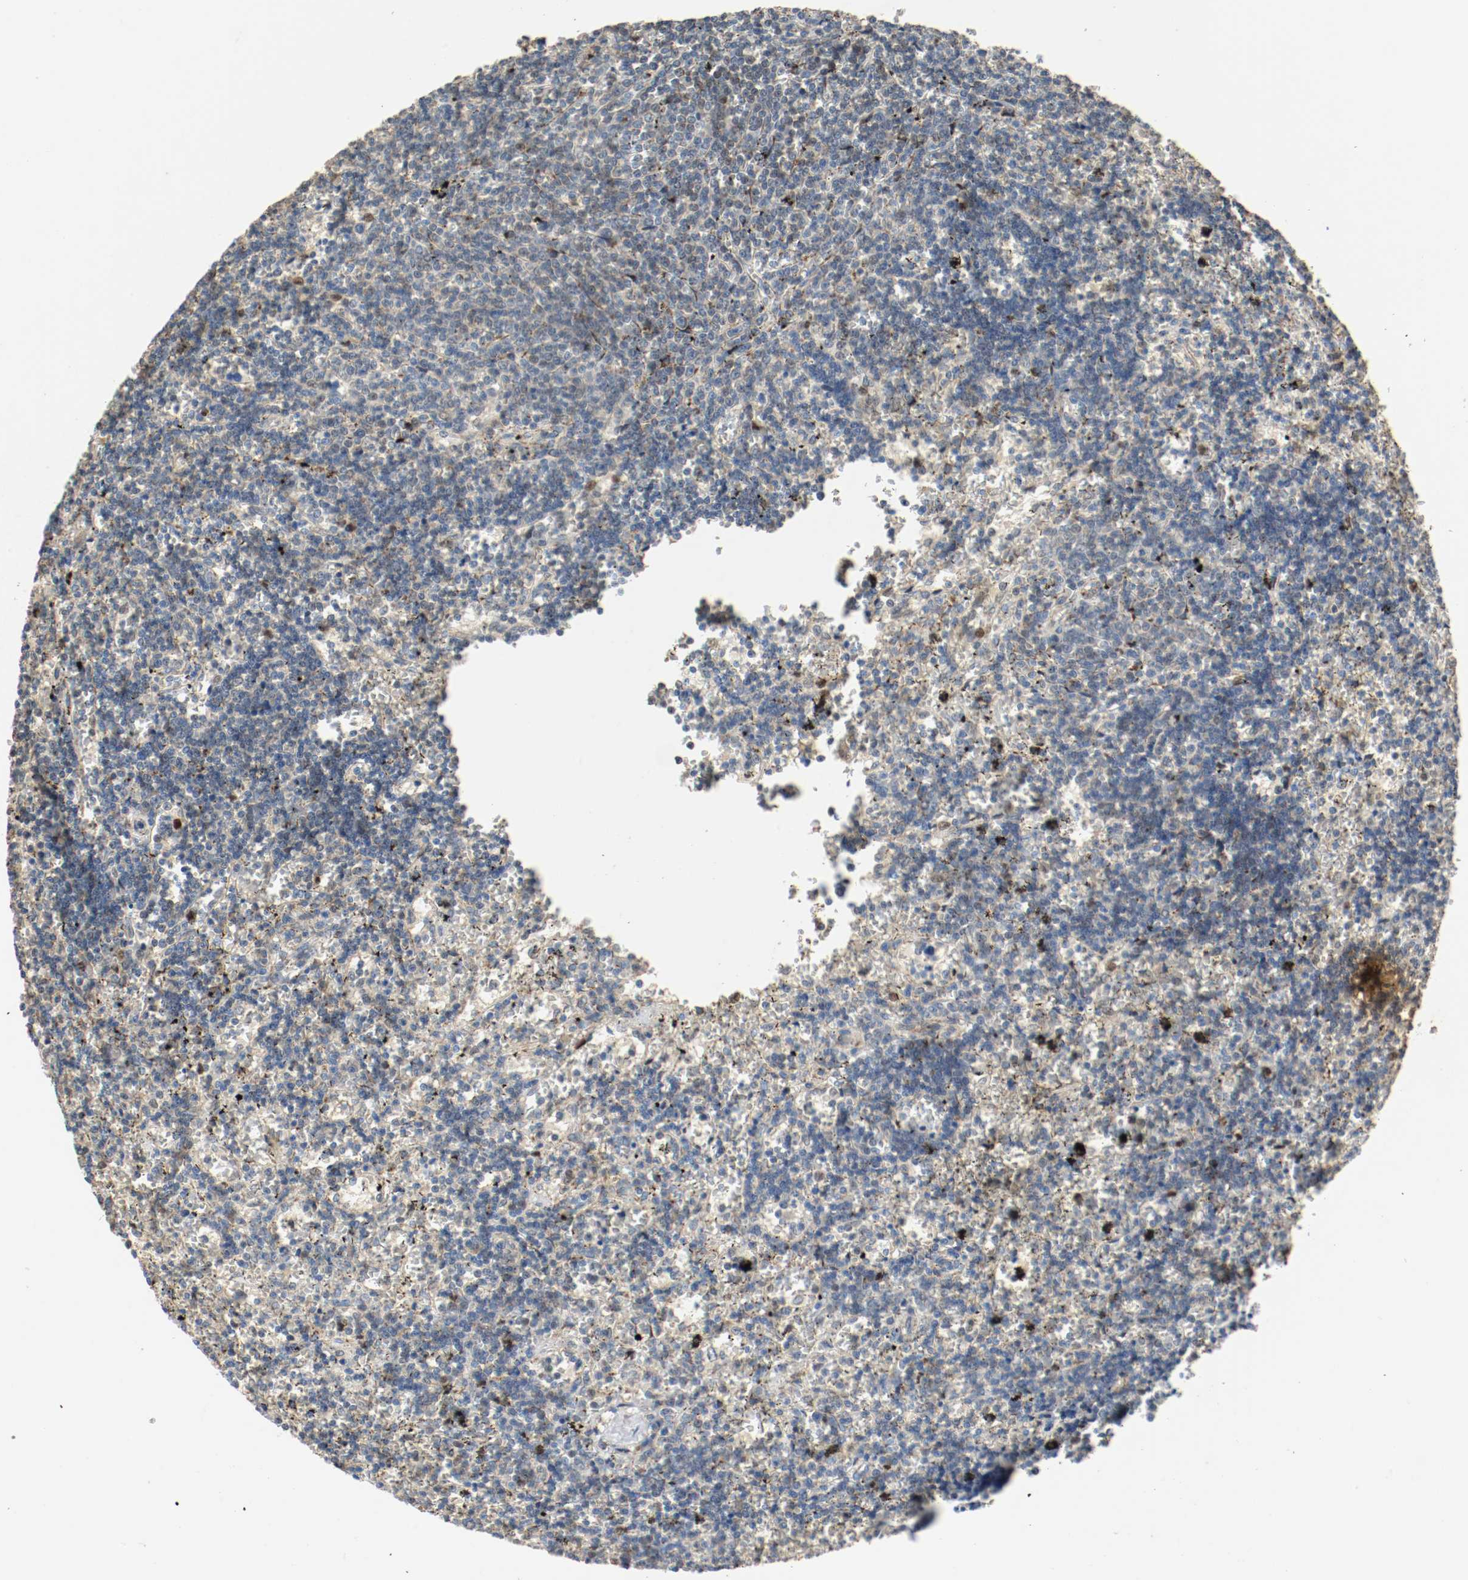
{"staining": {"intensity": "weak", "quantity": "25%-75%", "location": "cytoplasmic/membranous,nuclear"}, "tissue": "lymphoma", "cell_type": "Tumor cells", "image_type": "cancer", "snomed": [{"axis": "morphology", "description": "Malignant lymphoma, non-Hodgkin's type, Low grade"}, {"axis": "topography", "description": "Spleen"}], "caption": "Immunohistochemistry (DAB (3,3'-diaminobenzidine)) staining of low-grade malignant lymphoma, non-Hodgkin's type exhibits weak cytoplasmic/membranous and nuclear protein positivity in about 25%-75% of tumor cells.", "gene": "ALDH4A1", "patient": {"sex": "male", "age": 60}}